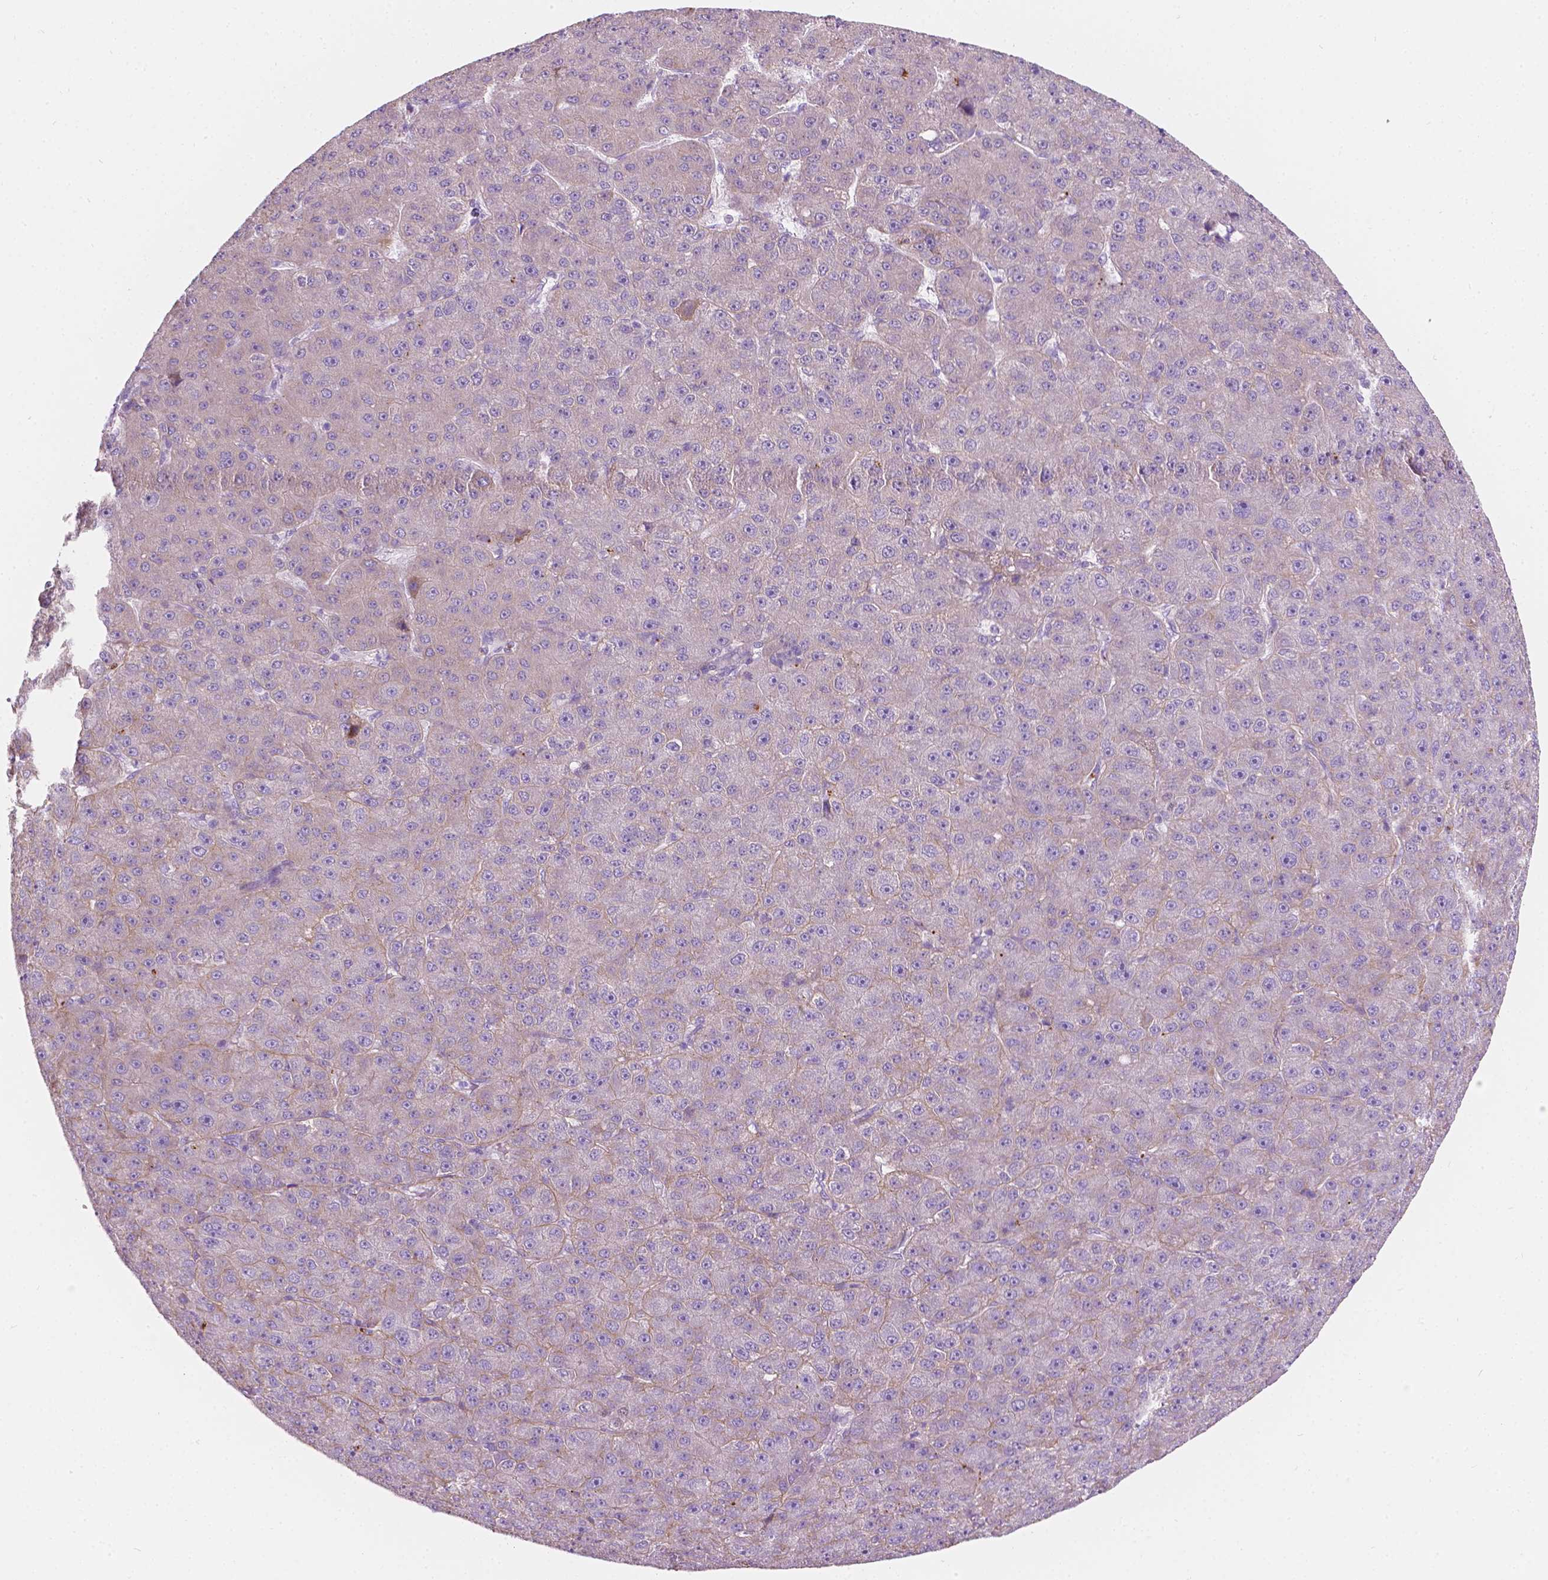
{"staining": {"intensity": "weak", "quantity": "<25%", "location": "cytoplasmic/membranous"}, "tissue": "liver cancer", "cell_type": "Tumor cells", "image_type": "cancer", "snomed": [{"axis": "morphology", "description": "Carcinoma, Hepatocellular, NOS"}, {"axis": "topography", "description": "Liver"}], "caption": "DAB (3,3'-diaminobenzidine) immunohistochemical staining of human liver cancer (hepatocellular carcinoma) exhibits no significant staining in tumor cells.", "gene": "NOS1AP", "patient": {"sex": "male", "age": 67}}